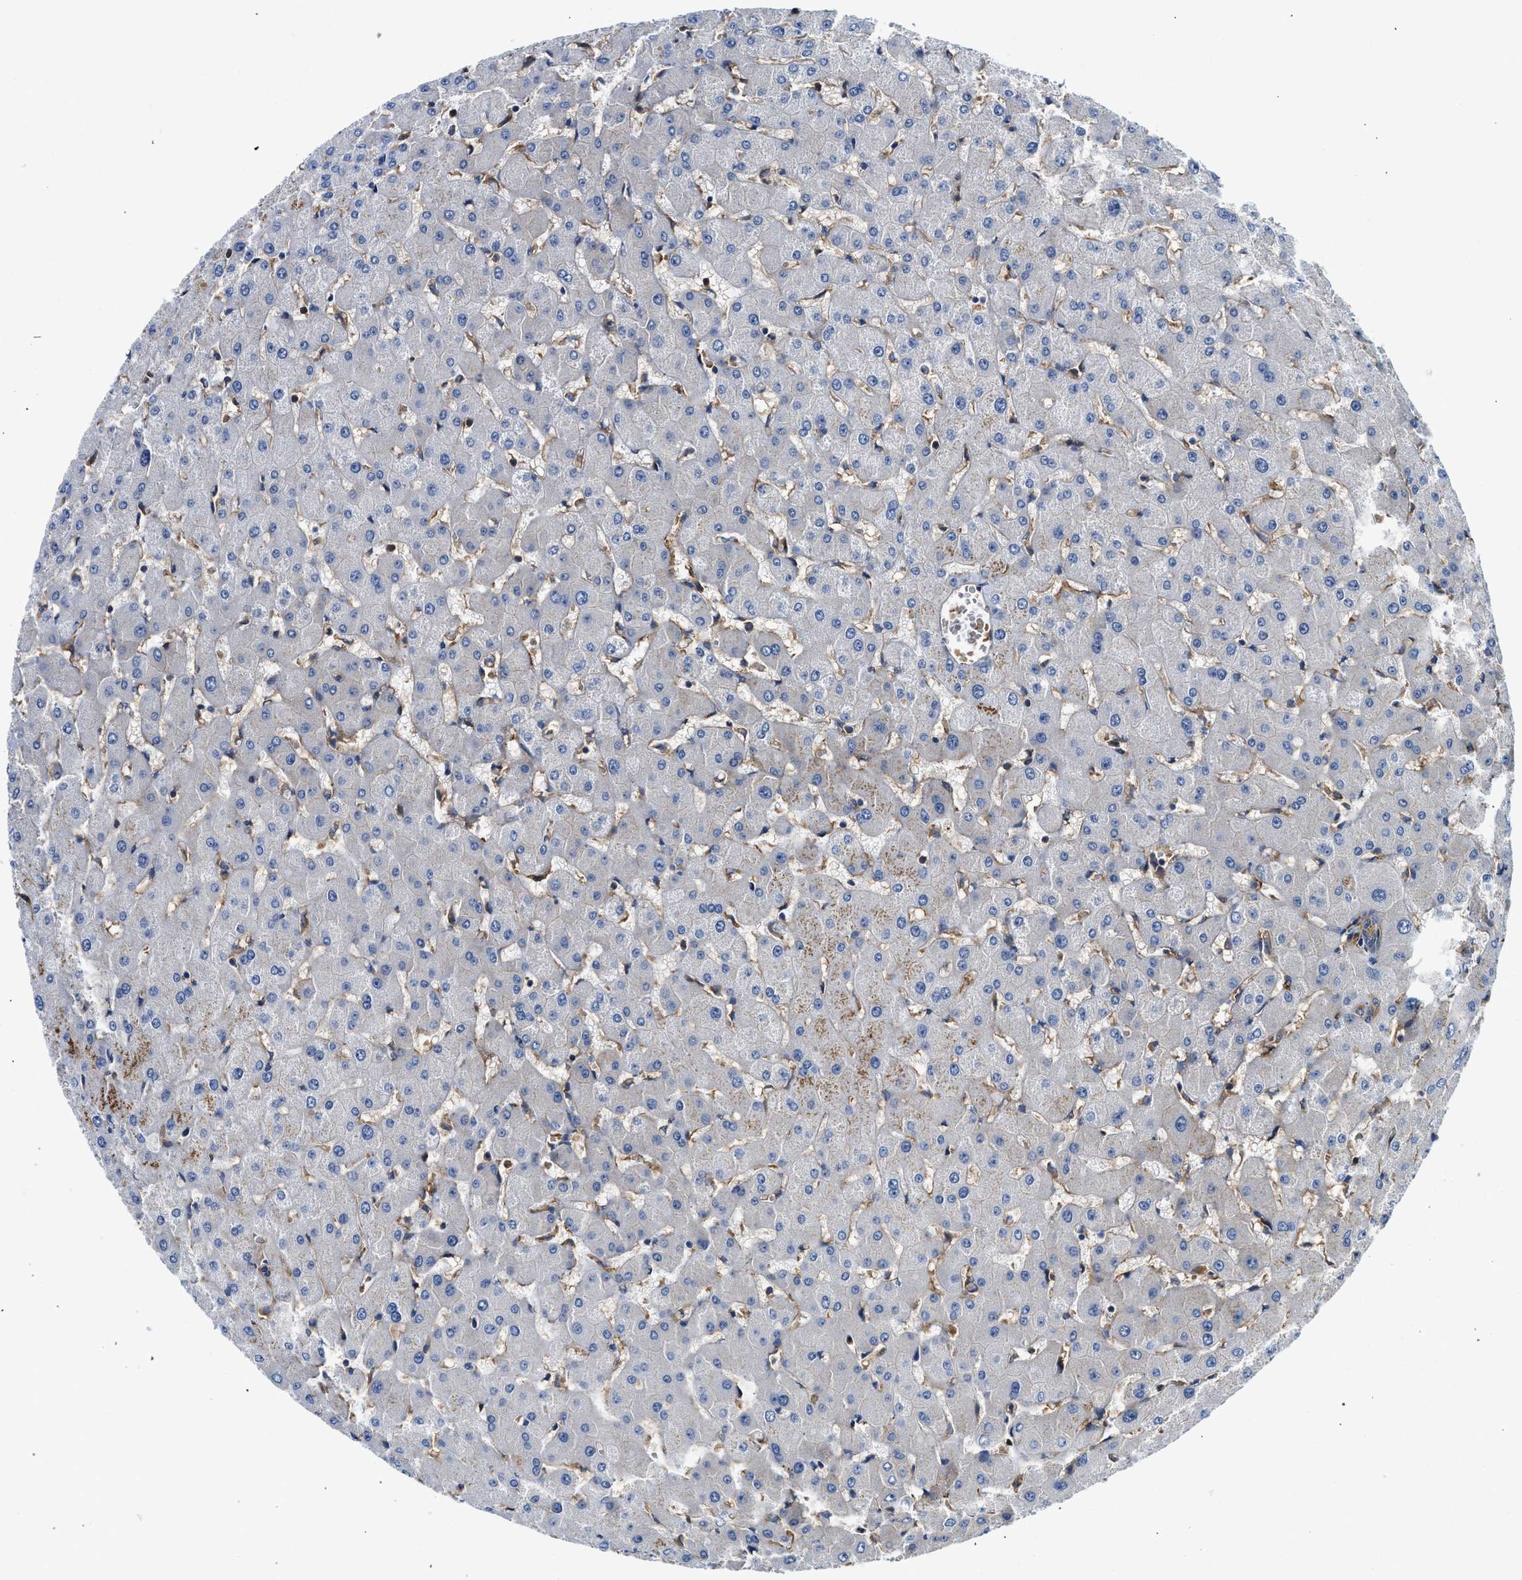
{"staining": {"intensity": "moderate", "quantity": ">75%", "location": "cytoplasmic/membranous"}, "tissue": "liver", "cell_type": "Cholangiocytes", "image_type": "normal", "snomed": [{"axis": "morphology", "description": "Normal tissue, NOS"}, {"axis": "topography", "description": "Liver"}], "caption": "The micrograph reveals a brown stain indicating the presence of a protein in the cytoplasmic/membranous of cholangiocytes in liver.", "gene": "HIP1", "patient": {"sex": "female", "age": 63}}